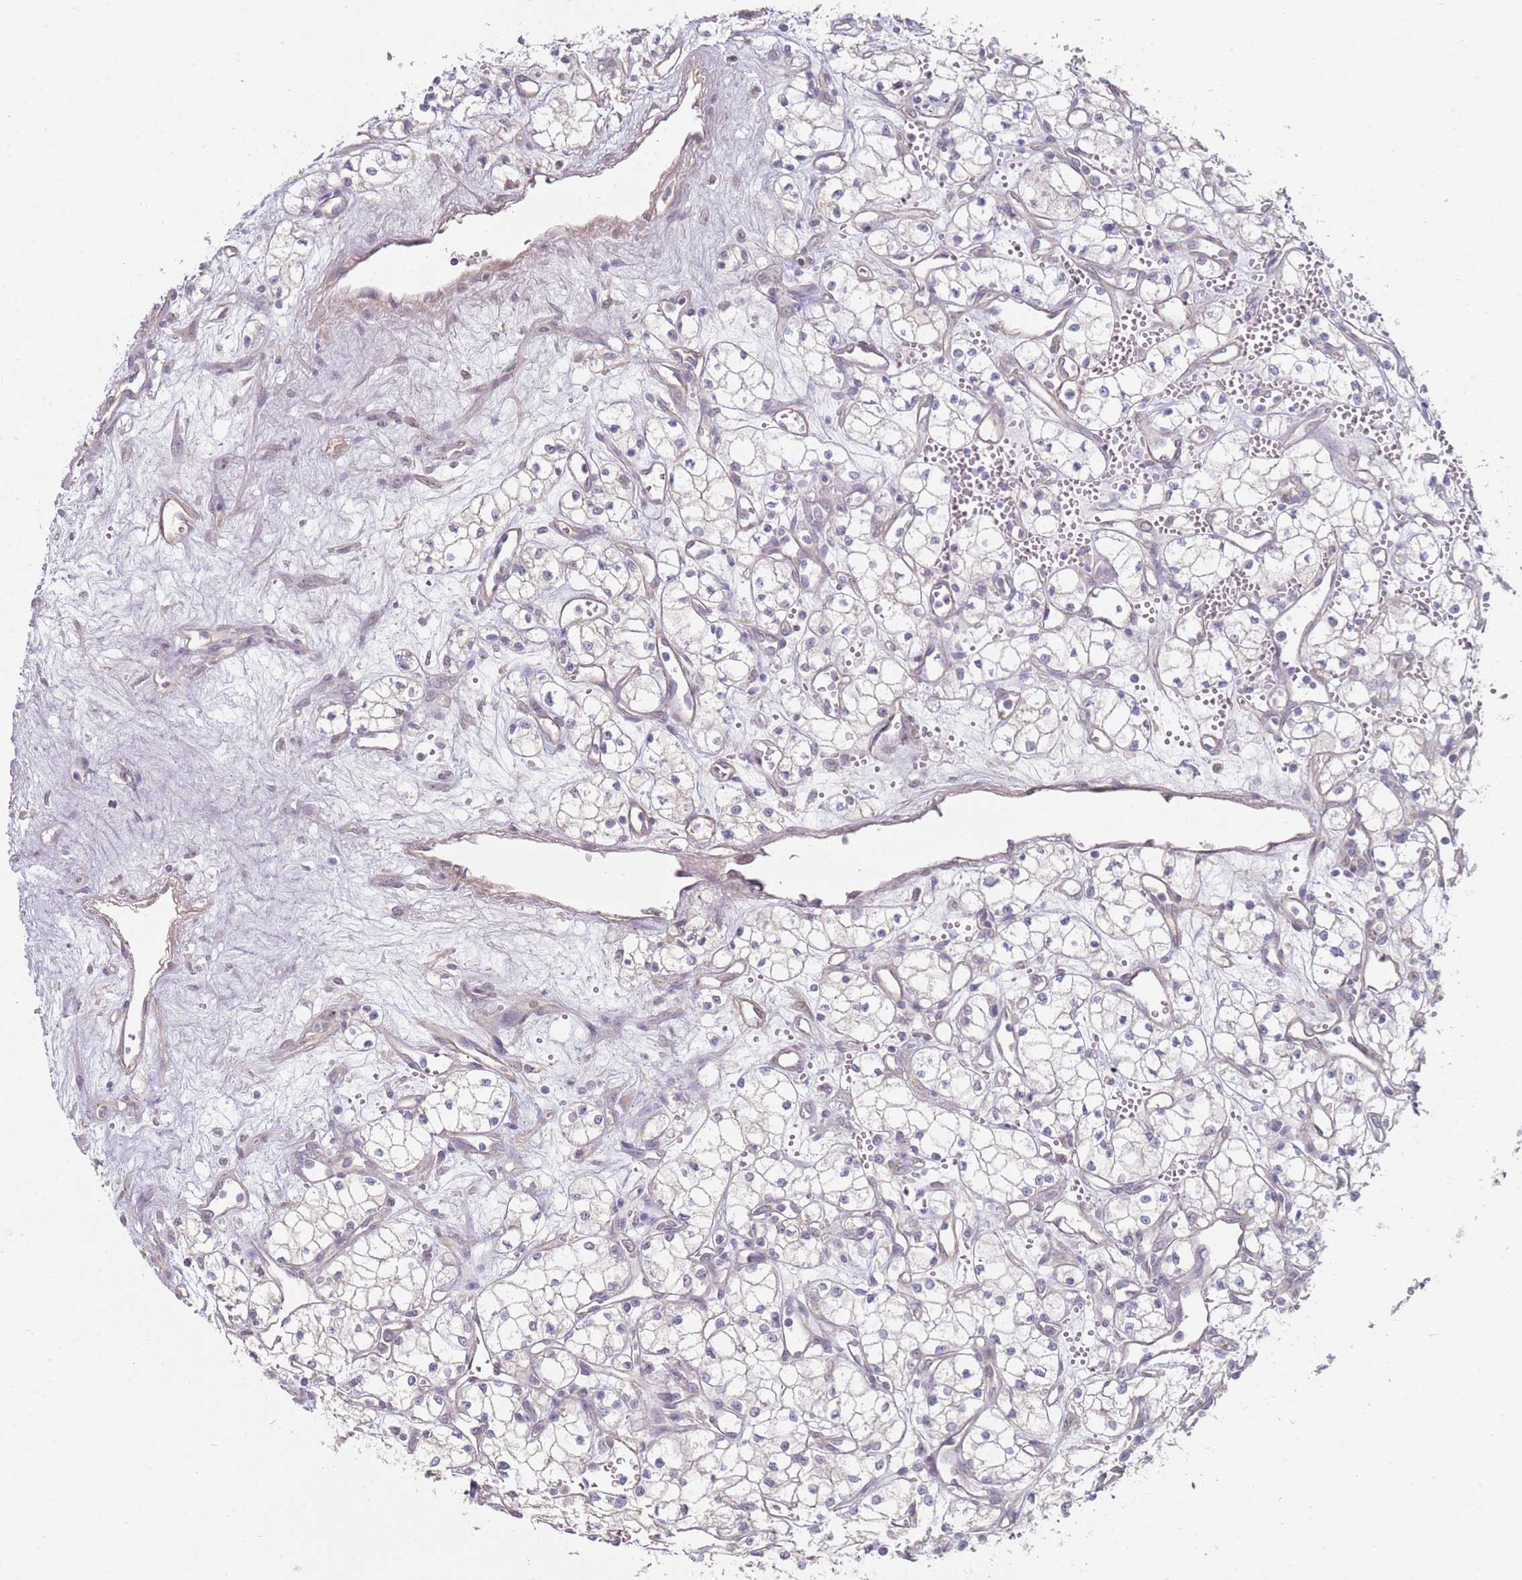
{"staining": {"intensity": "negative", "quantity": "none", "location": "none"}, "tissue": "renal cancer", "cell_type": "Tumor cells", "image_type": "cancer", "snomed": [{"axis": "morphology", "description": "Adenocarcinoma, NOS"}, {"axis": "topography", "description": "Kidney"}], "caption": "IHC histopathology image of neoplastic tissue: human renal cancer stained with DAB exhibits no significant protein expression in tumor cells. (DAB (3,3'-diaminobenzidine) immunohistochemistry (IHC), high magnification).", "gene": "WDR93", "patient": {"sex": "male", "age": 59}}